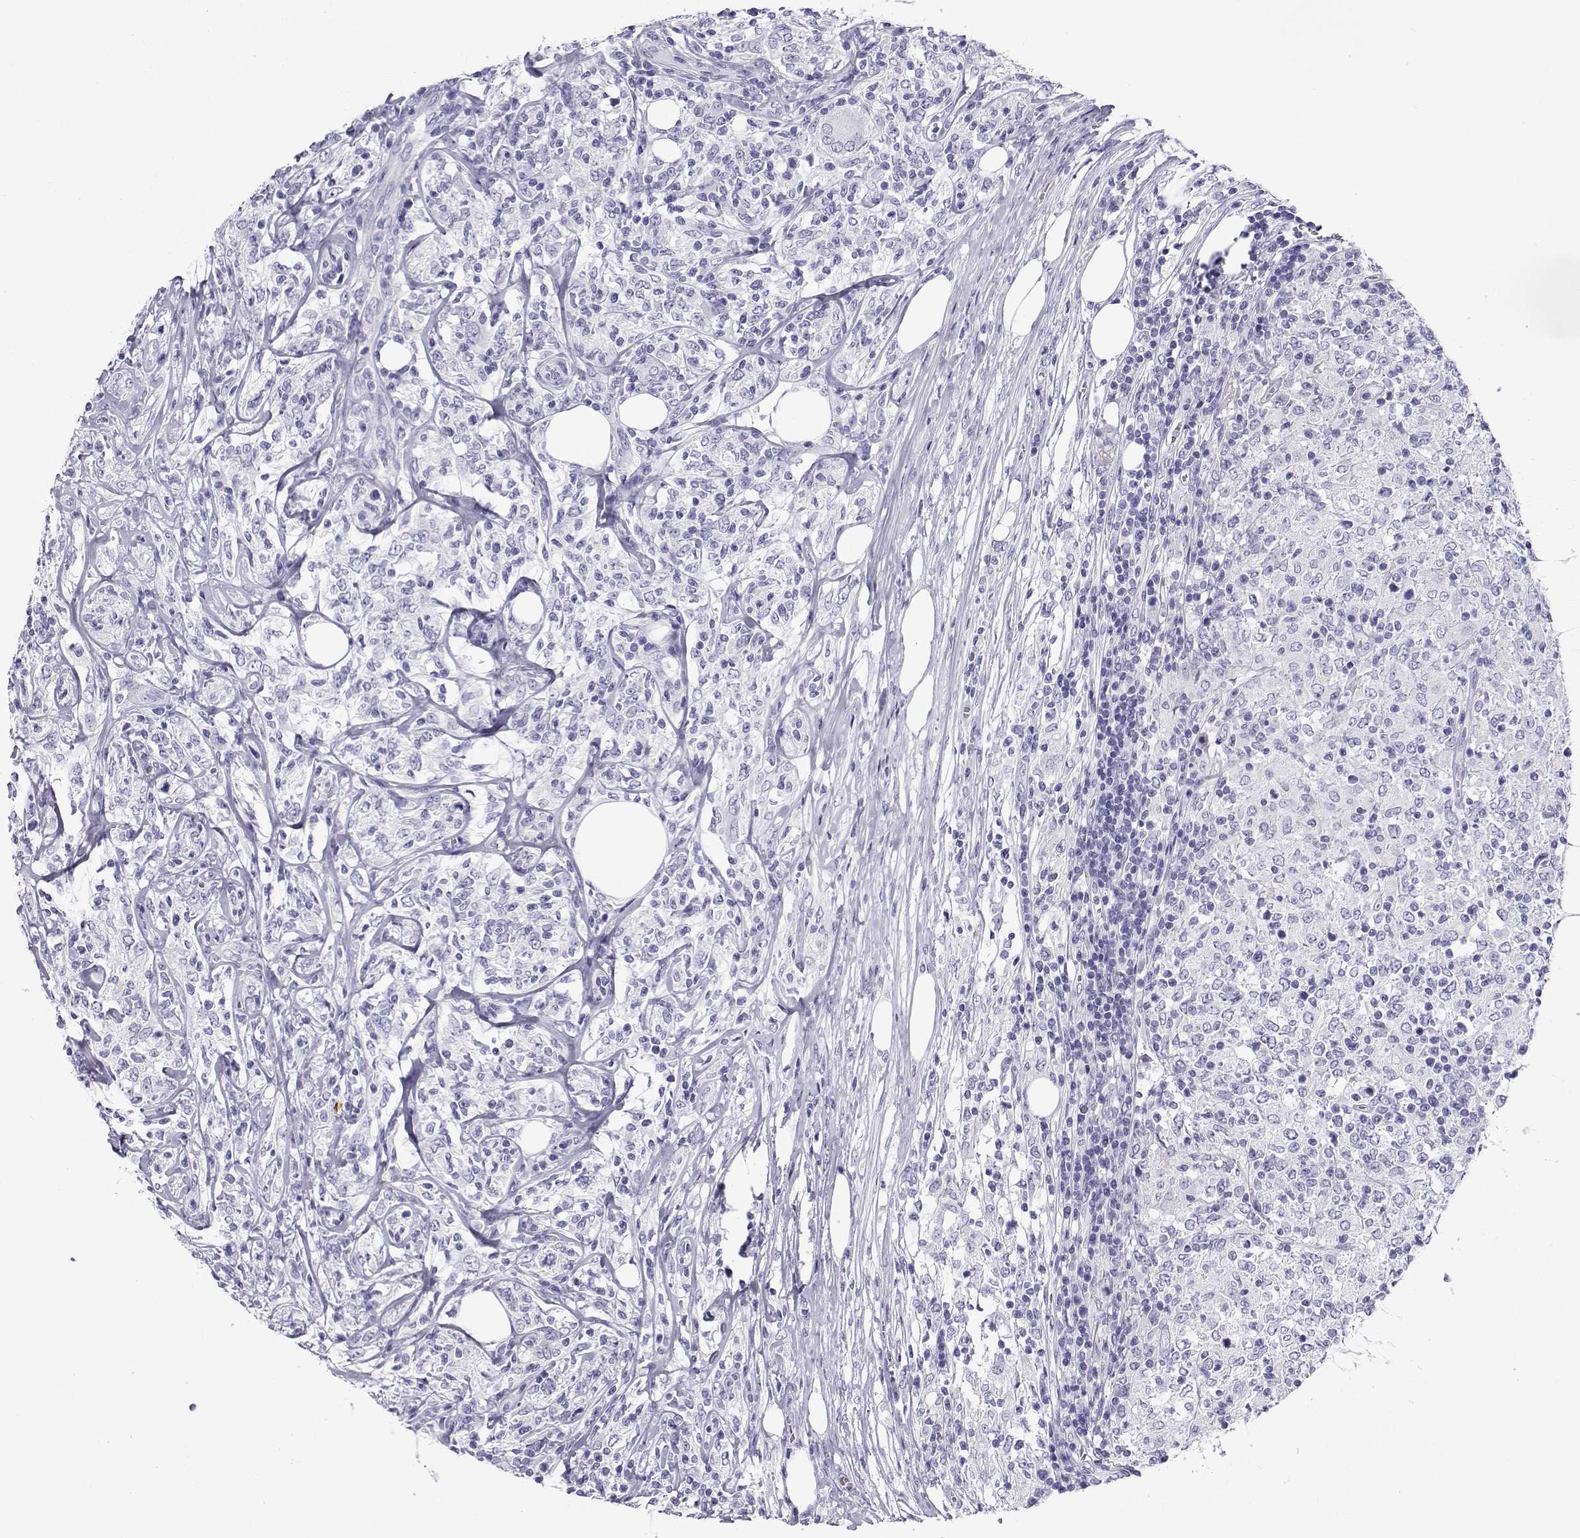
{"staining": {"intensity": "negative", "quantity": "none", "location": "none"}, "tissue": "lymphoma", "cell_type": "Tumor cells", "image_type": "cancer", "snomed": [{"axis": "morphology", "description": "Malignant lymphoma, non-Hodgkin's type, High grade"}, {"axis": "topography", "description": "Lymph node"}], "caption": "The photomicrograph displays no significant positivity in tumor cells of lymphoma. (DAB (3,3'-diaminobenzidine) IHC, high magnification).", "gene": "CABS1", "patient": {"sex": "female", "age": 84}}